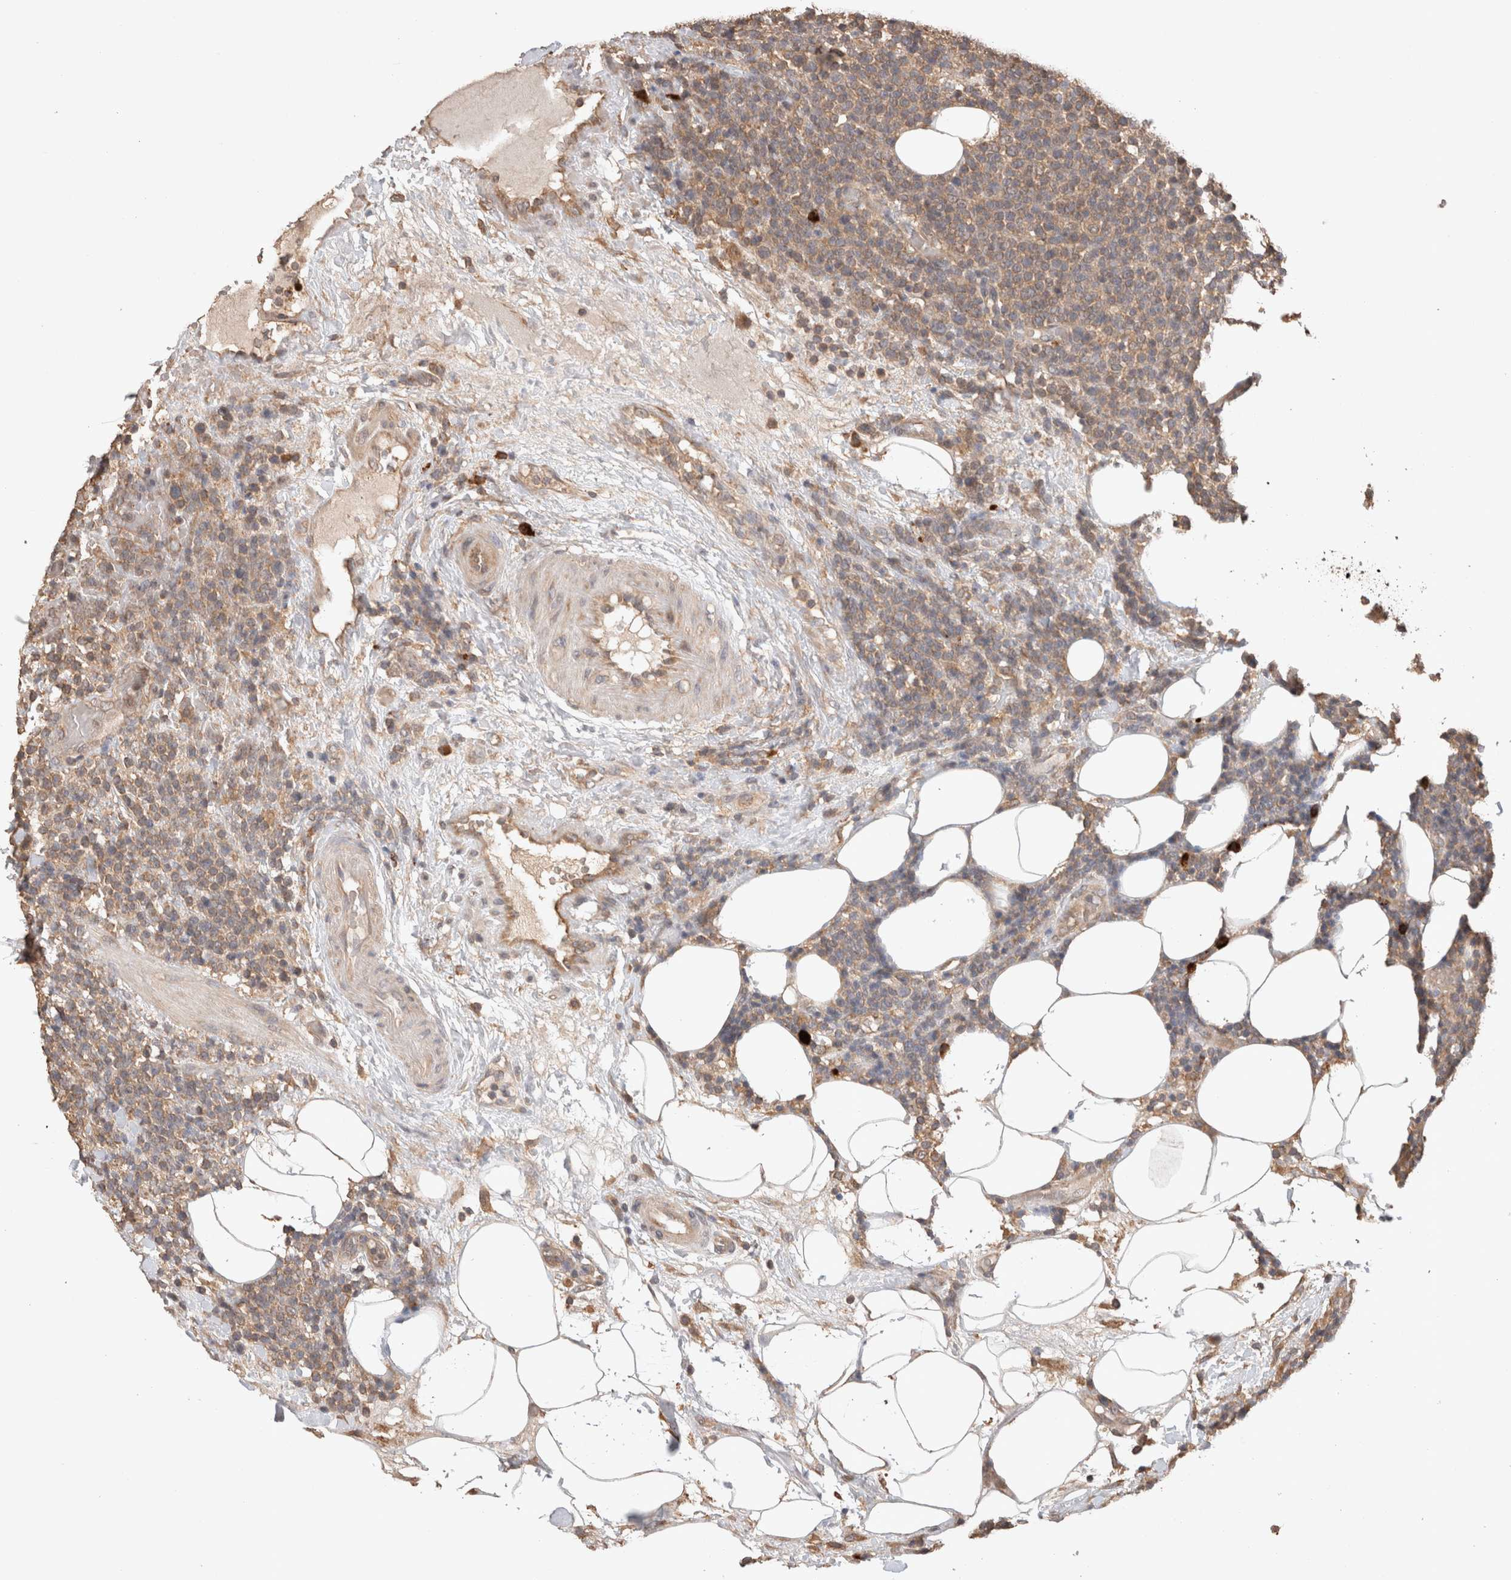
{"staining": {"intensity": "moderate", "quantity": ">75%", "location": "cytoplasmic/membranous"}, "tissue": "lymphoma", "cell_type": "Tumor cells", "image_type": "cancer", "snomed": [{"axis": "morphology", "description": "Malignant lymphoma, non-Hodgkin's type, High grade"}, {"axis": "topography", "description": "Lymph node"}], "caption": "Moderate cytoplasmic/membranous positivity for a protein is identified in about >75% of tumor cells of lymphoma using IHC.", "gene": "HROB", "patient": {"sex": "male", "age": 61}}